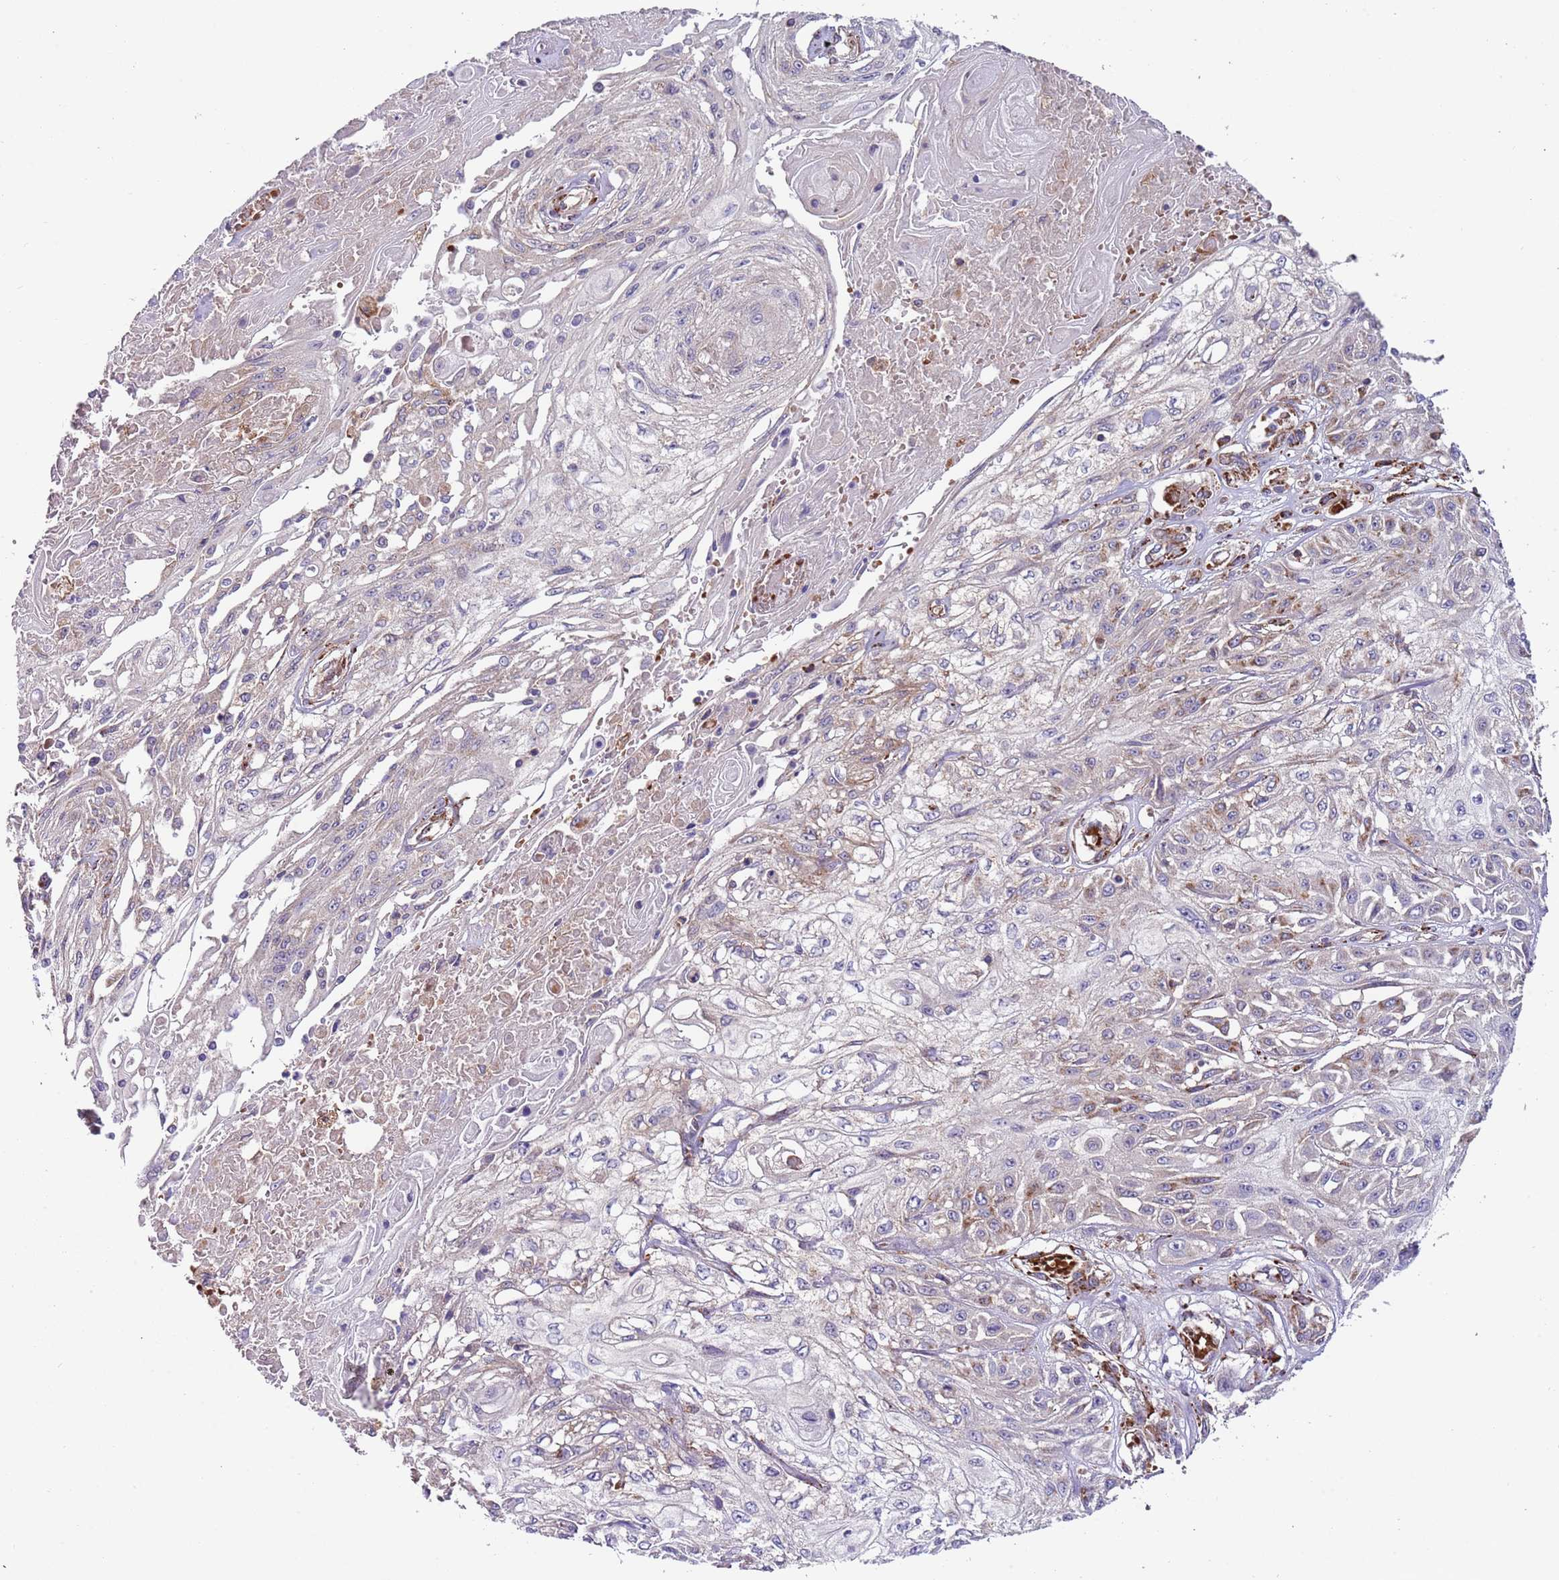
{"staining": {"intensity": "negative", "quantity": "none", "location": "none"}, "tissue": "skin cancer", "cell_type": "Tumor cells", "image_type": "cancer", "snomed": [{"axis": "morphology", "description": "Squamous cell carcinoma, NOS"}, {"axis": "morphology", "description": "Squamous cell carcinoma, metastatic, NOS"}, {"axis": "topography", "description": "Skin"}, {"axis": "topography", "description": "Lymph node"}], "caption": "A photomicrograph of human skin cancer (squamous cell carcinoma) is negative for staining in tumor cells.", "gene": "VWCE", "patient": {"sex": "male", "age": 75}}